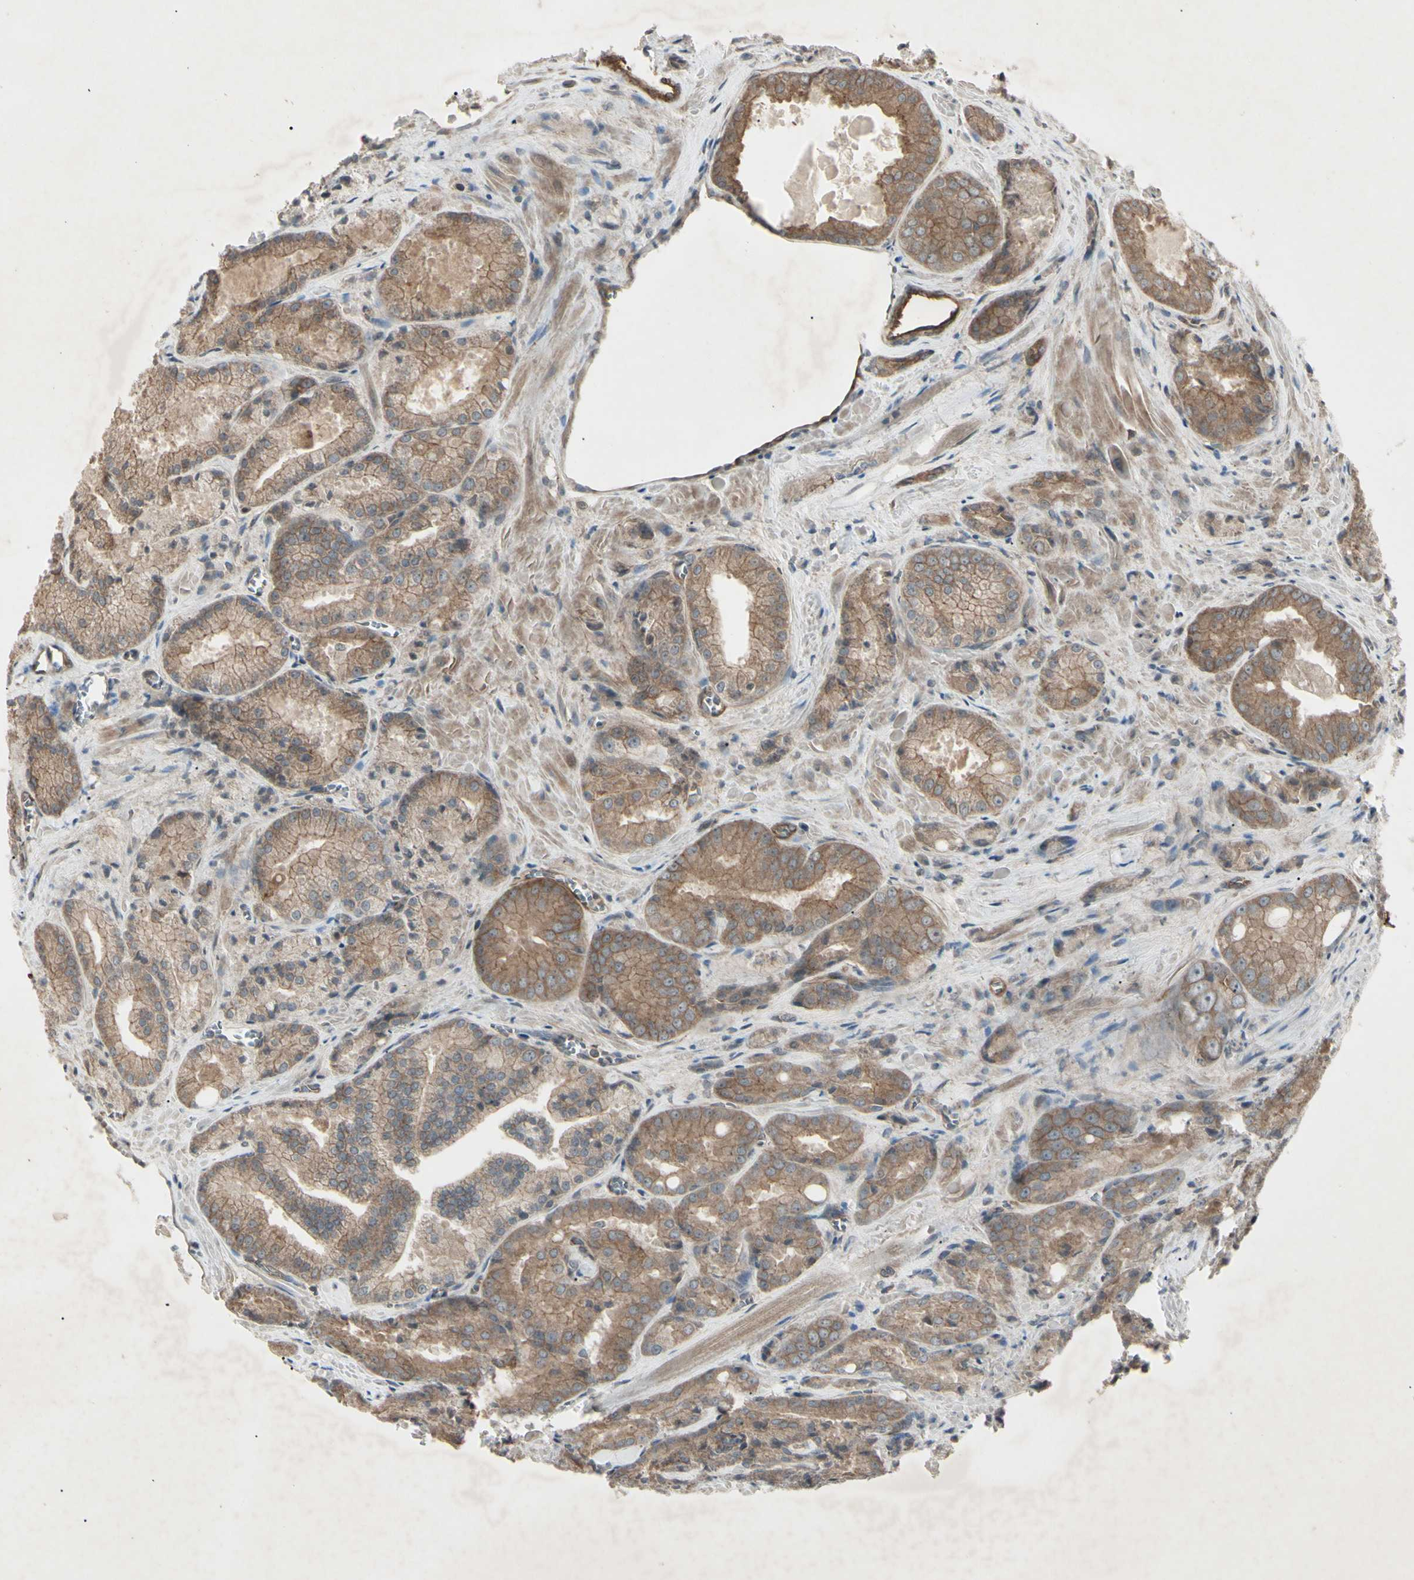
{"staining": {"intensity": "moderate", "quantity": "25%-75%", "location": "cytoplasmic/membranous"}, "tissue": "prostate cancer", "cell_type": "Tumor cells", "image_type": "cancer", "snomed": [{"axis": "morphology", "description": "Adenocarcinoma, Low grade"}, {"axis": "topography", "description": "Prostate"}], "caption": "Immunohistochemical staining of human prostate cancer reveals medium levels of moderate cytoplasmic/membranous positivity in approximately 25%-75% of tumor cells.", "gene": "JAG1", "patient": {"sex": "male", "age": 64}}